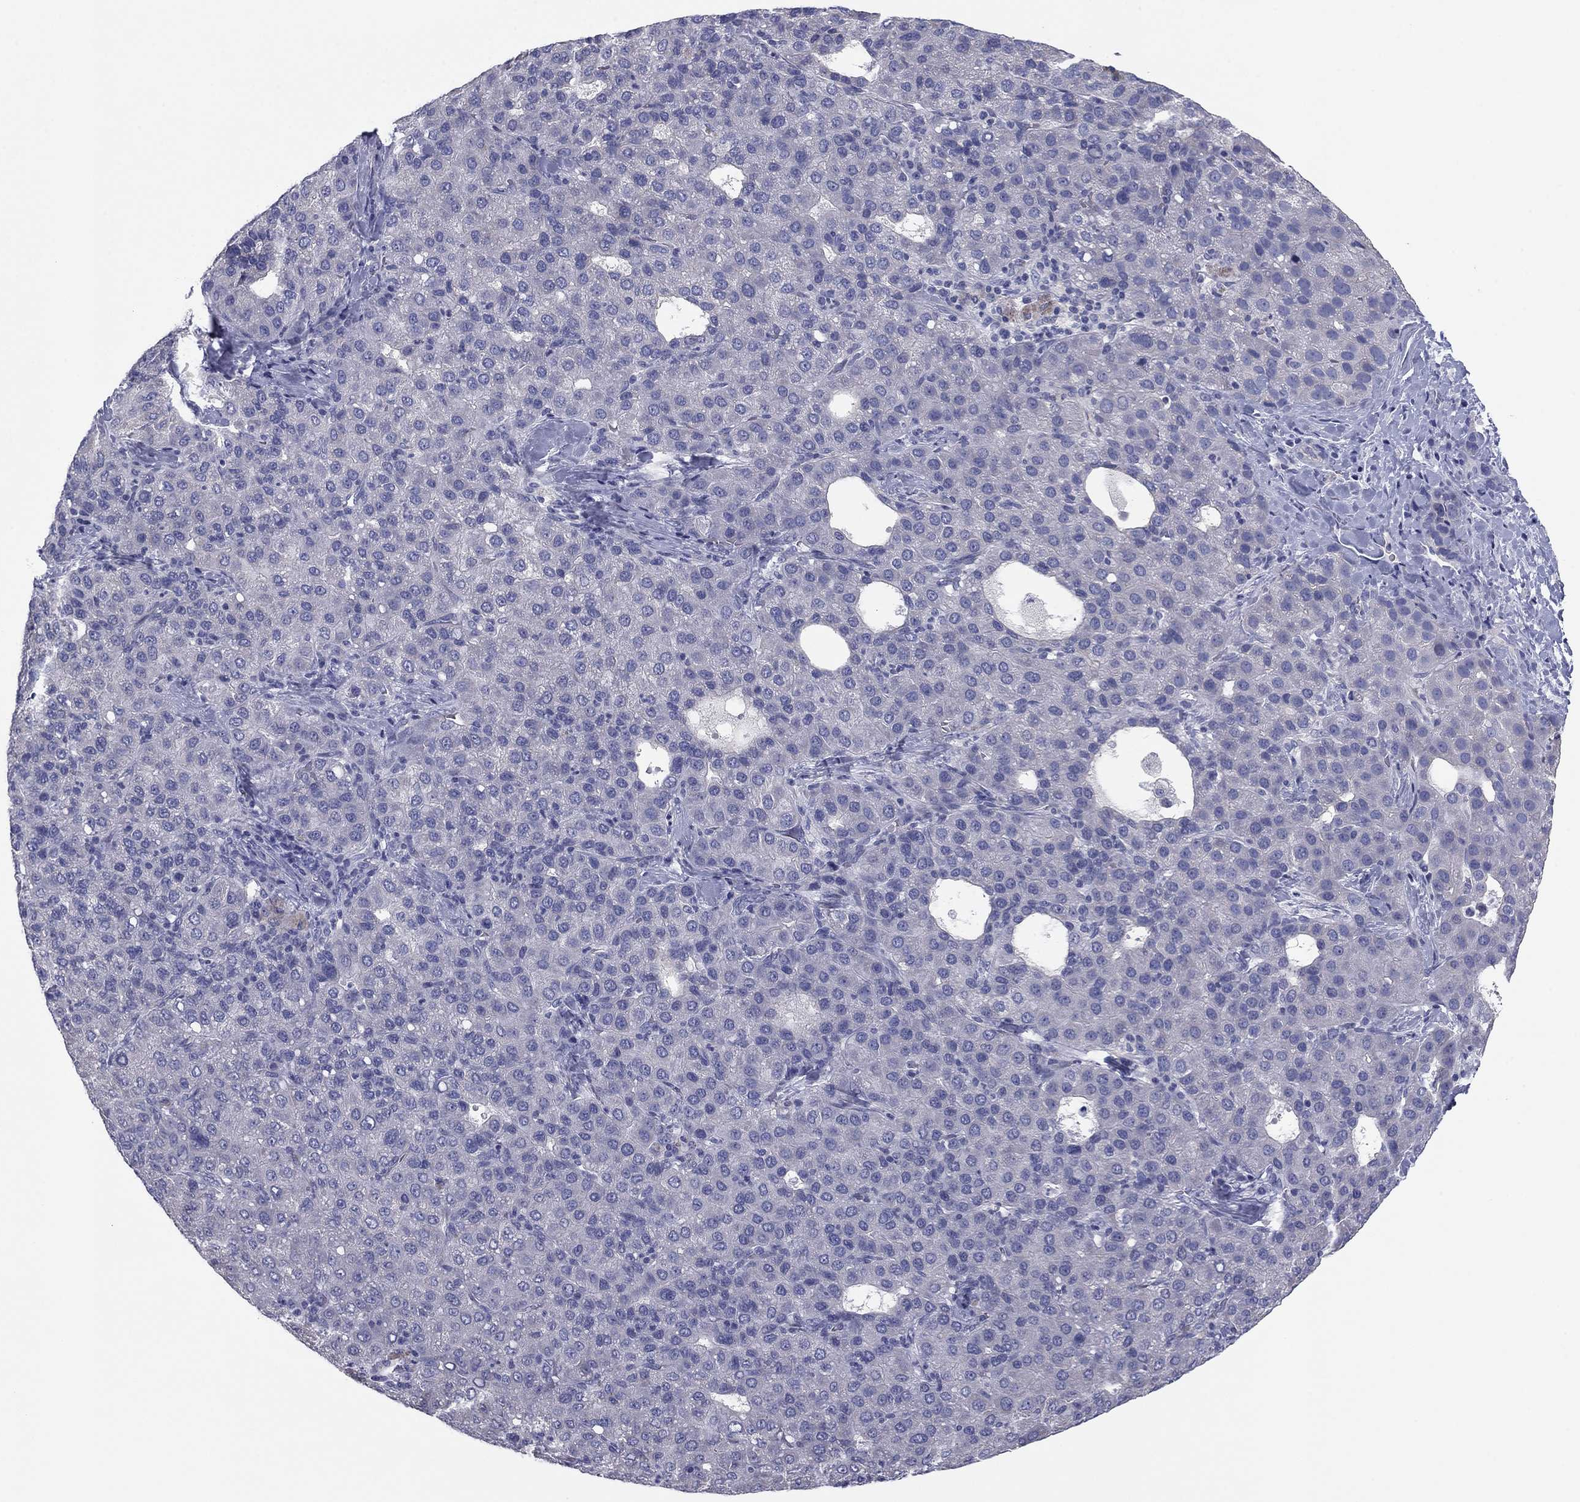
{"staining": {"intensity": "negative", "quantity": "none", "location": "none"}, "tissue": "liver cancer", "cell_type": "Tumor cells", "image_type": "cancer", "snomed": [{"axis": "morphology", "description": "Carcinoma, Hepatocellular, NOS"}, {"axis": "topography", "description": "Liver"}], "caption": "Micrograph shows no protein expression in tumor cells of liver hepatocellular carcinoma tissue.", "gene": "SEPTIN3", "patient": {"sex": "male", "age": 65}}